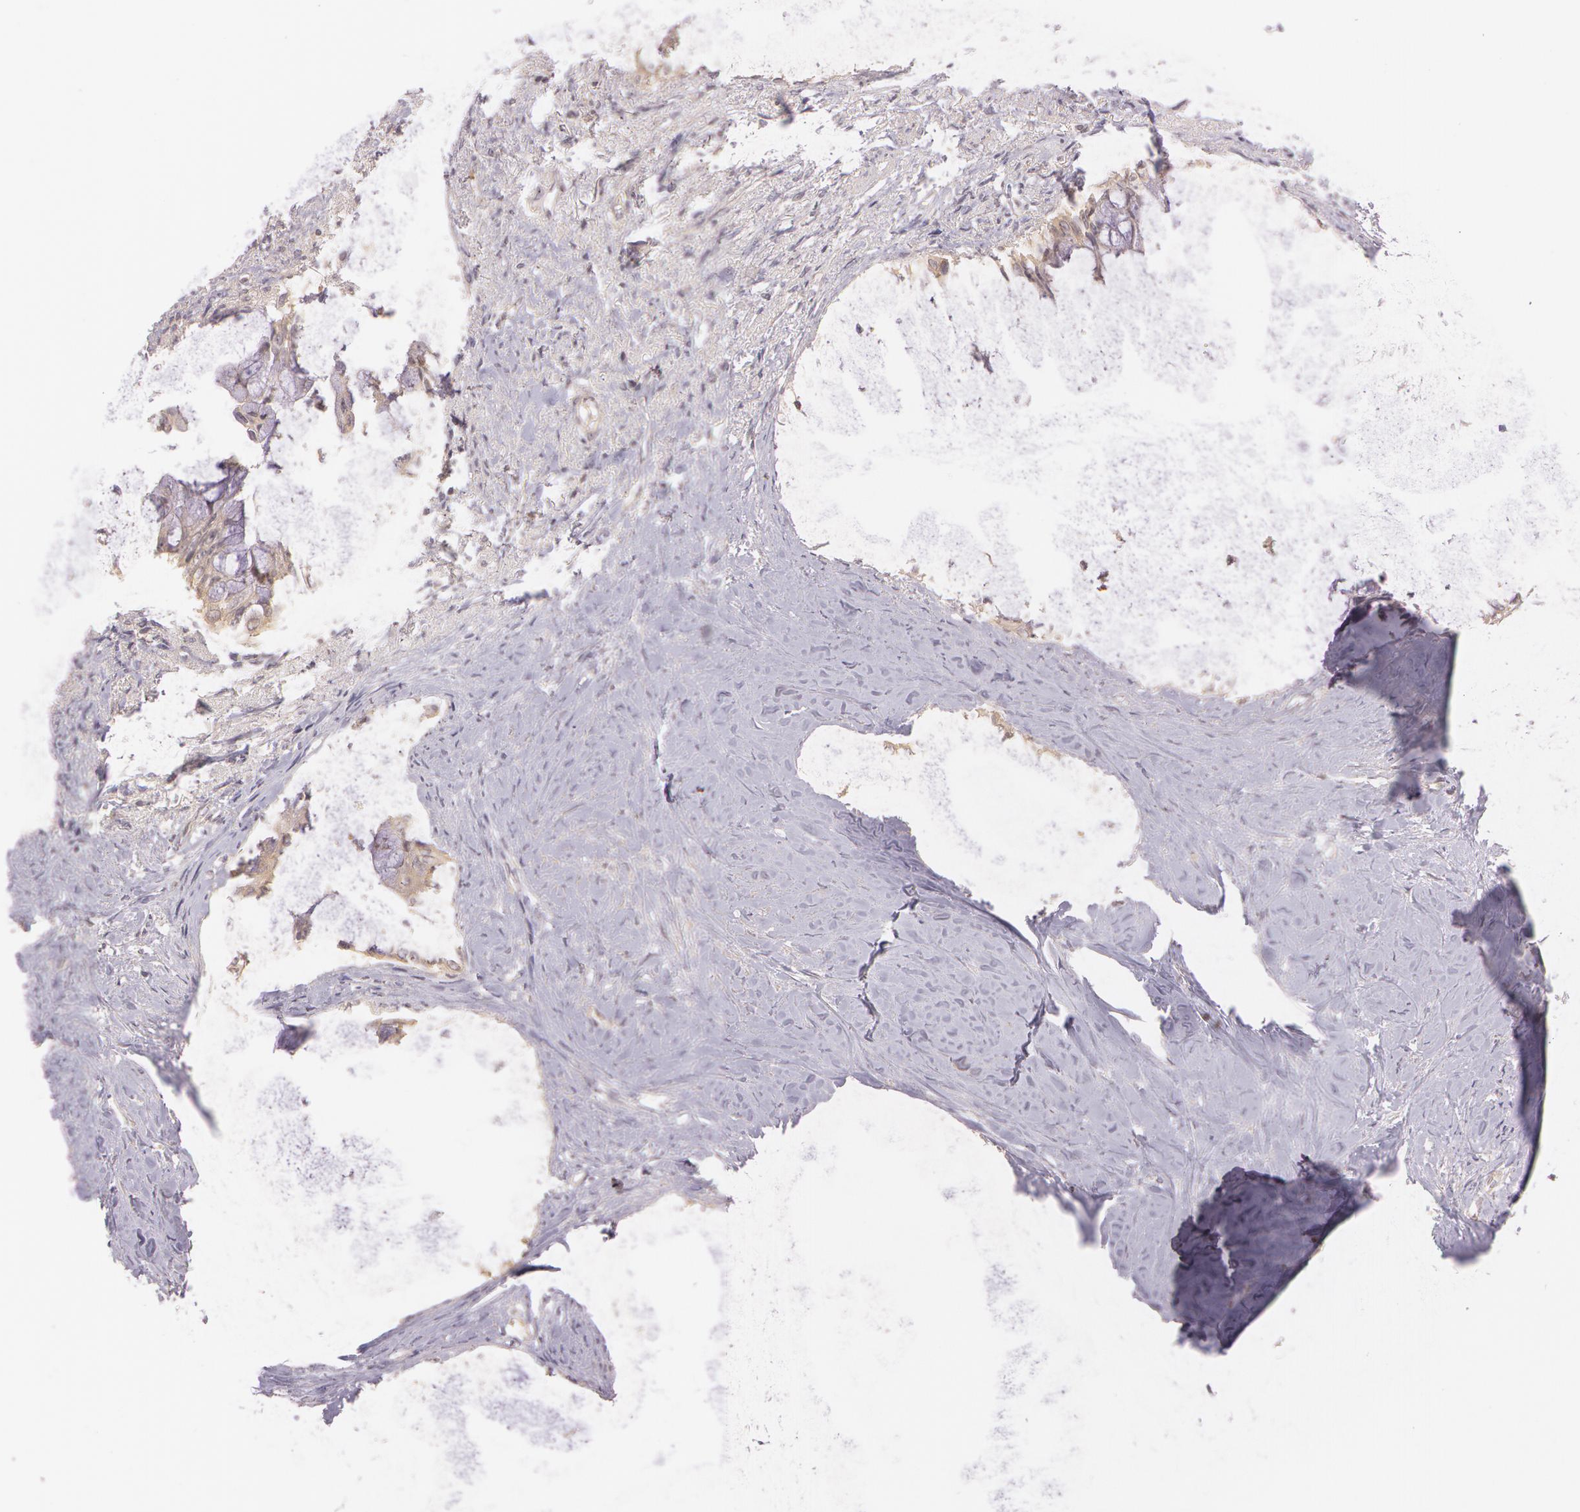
{"staining": {"intensity": "weak", "quantity": ">75%", "location": "cytoplasmic/membranous"}, "tissue": "pancreatic cancer", "cell_type": "Tumor cells", "image_type": "cancer", "snomed": [{"axis": "morphology", "description": "Adenocarcinoma, NOS"}, {"axis": "topography", "description": "Pancreas"}], "caption": "Tumor cells show weak cytoplasmic/membranous staining in about >75% of cells in pancreatic cancer (adenocarcinoma). The staining was performed using DAB (3,3'-diaminobenzidine), with brown indicating positive protein expression. Nuclei are stained blue with hematoxylin.", "gene": "ATG2B", "patient": {"sex": "male", "age": 59}}